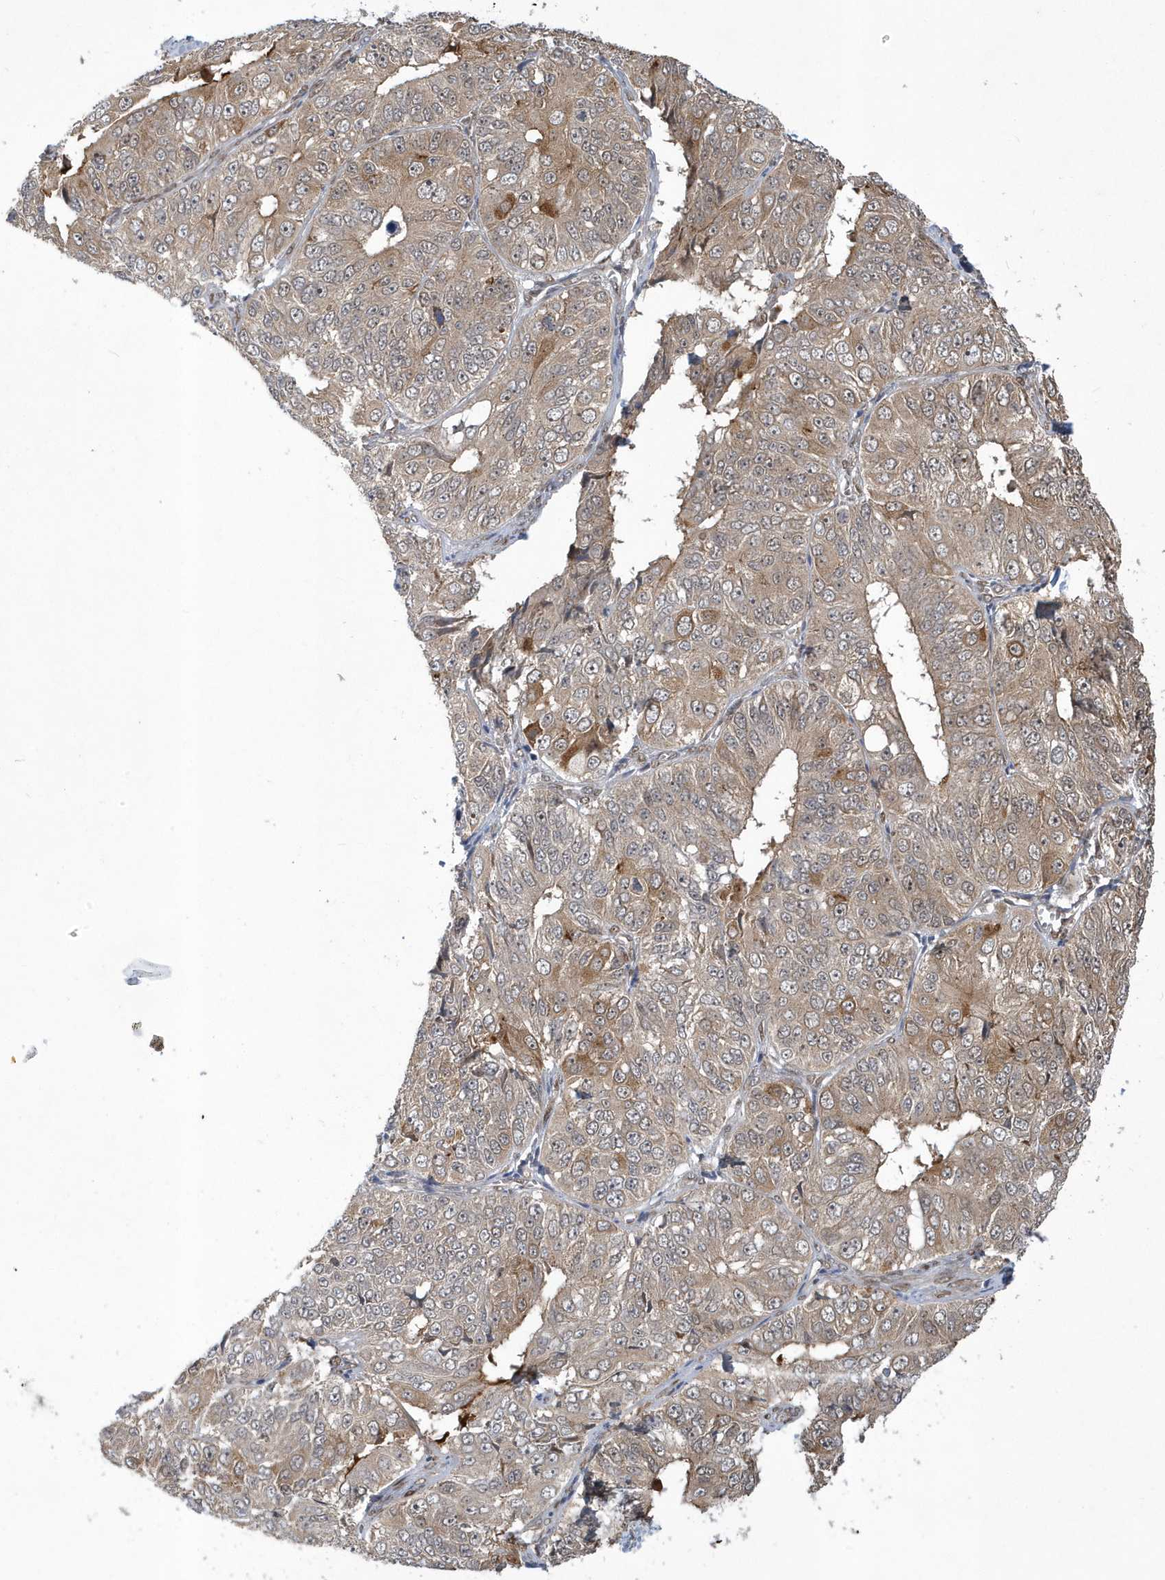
{"staining": {"intensity": "moderate", "quantity": "<25%", "location": "cytoplasmic/membranous"}, "tissue": "ovarian cancer", "cell_type": "Tumor cells", "image_type": "cancer", "snomed": [{"axis": "morphology", "description": "Carcinoma, endometroid"}, {"axis": "topography", "description": "Ovary"}], "caption": "This histopathology image displays IHC staining of human ovarian cancer, with low moderate cytoplasmic/membranous positivity in approximately <25% of tumor cells.", "gene": "ATG4A", "patient": {"sex": "female", "age": 51}}